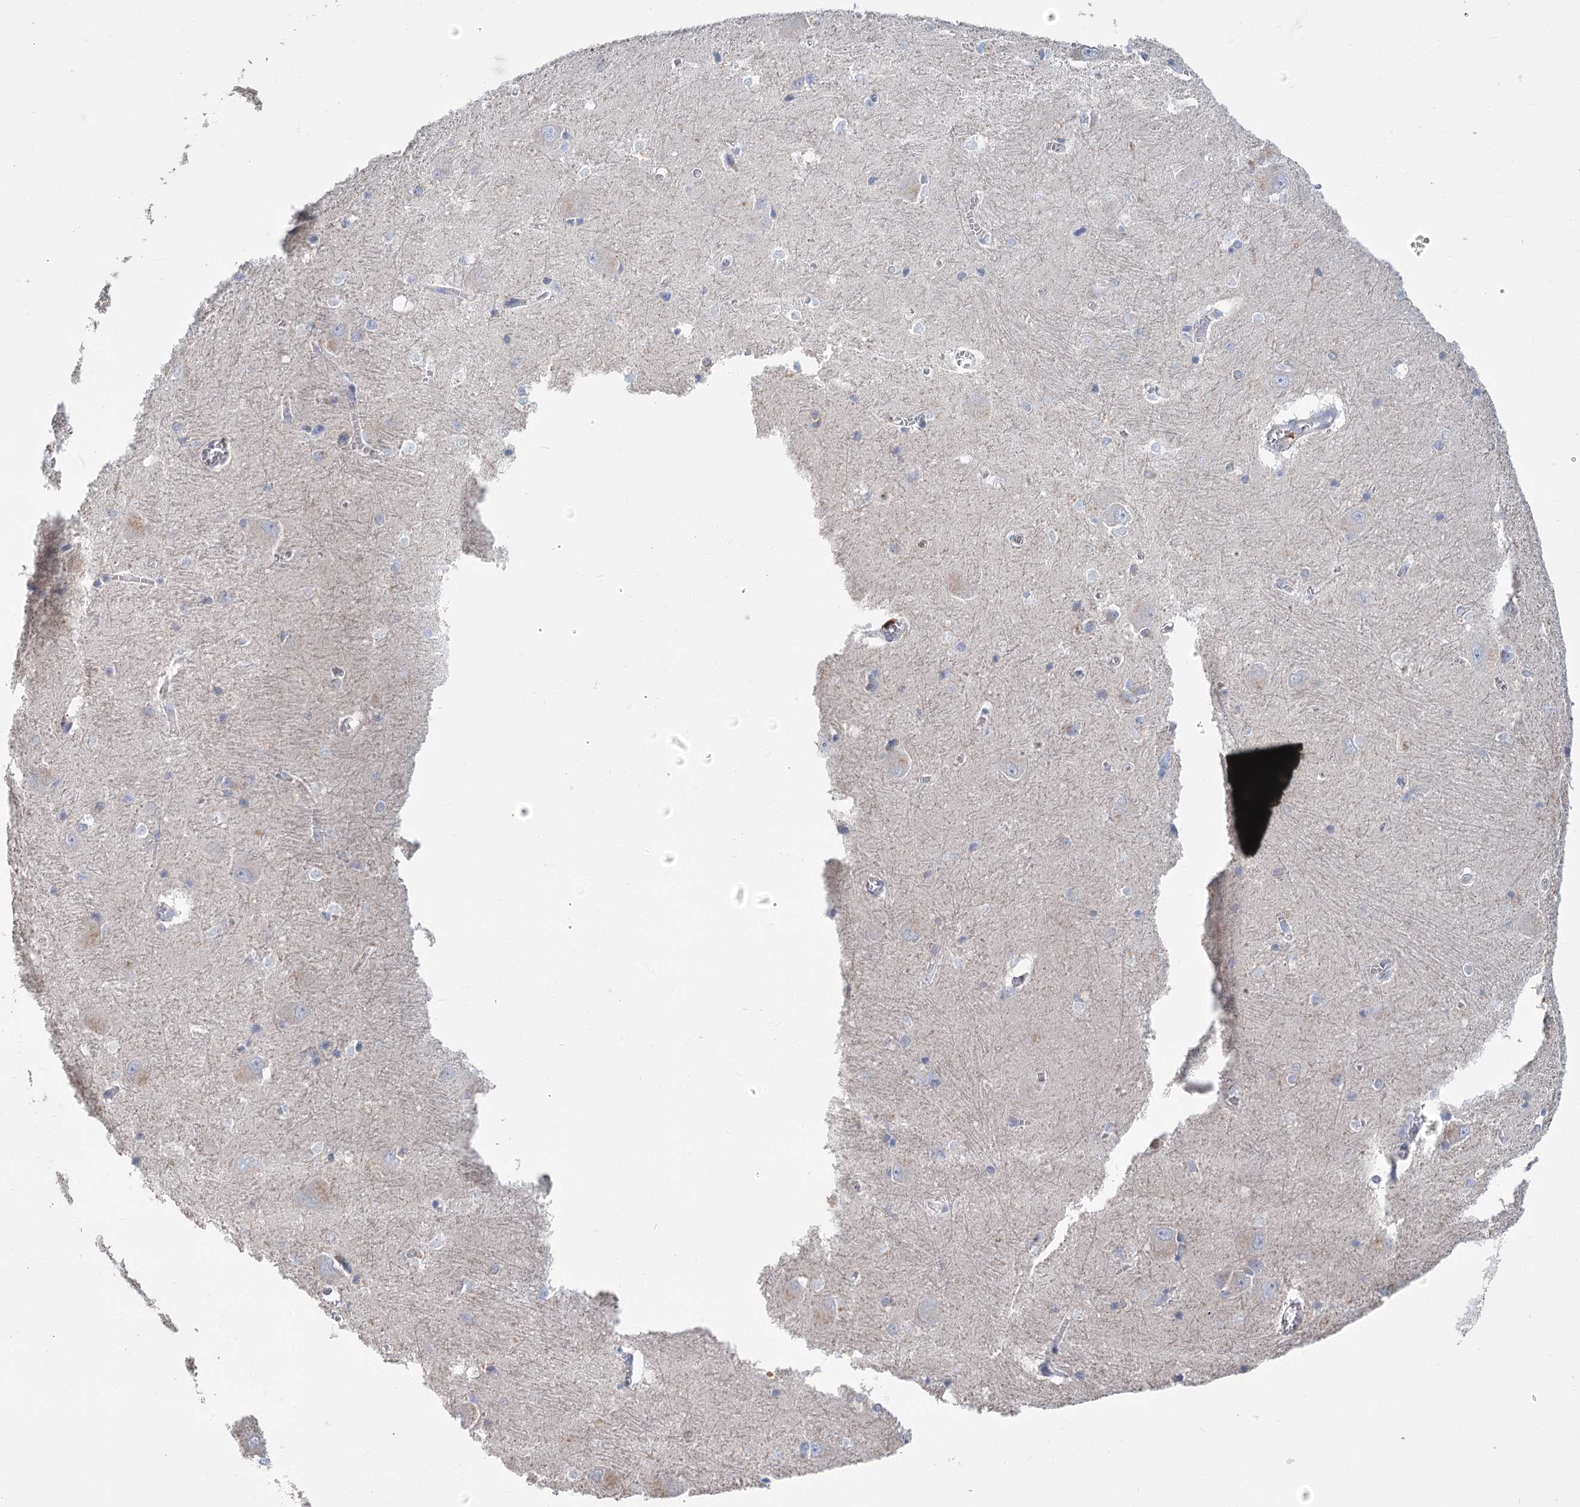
{"staining": {"intensity": "weak", "quantity": "<25%", "location": "cytoplasmic/membranous"}, "tissue": "caudate", "cell_type": "Glial cells", "image_type": "normal", "snomed": [{"axis": "morphology", "description": "Normal tissue, NOS"}, {"axis": "topography", "description": "Lateral ventricle wall"}], "caption": "This is an immunohistochemistry photomicrograph of normal human caudate. There is no staining in glial cells.", "gene": "SLC9A3", "patient": {"sex": "male", "age": 37}}